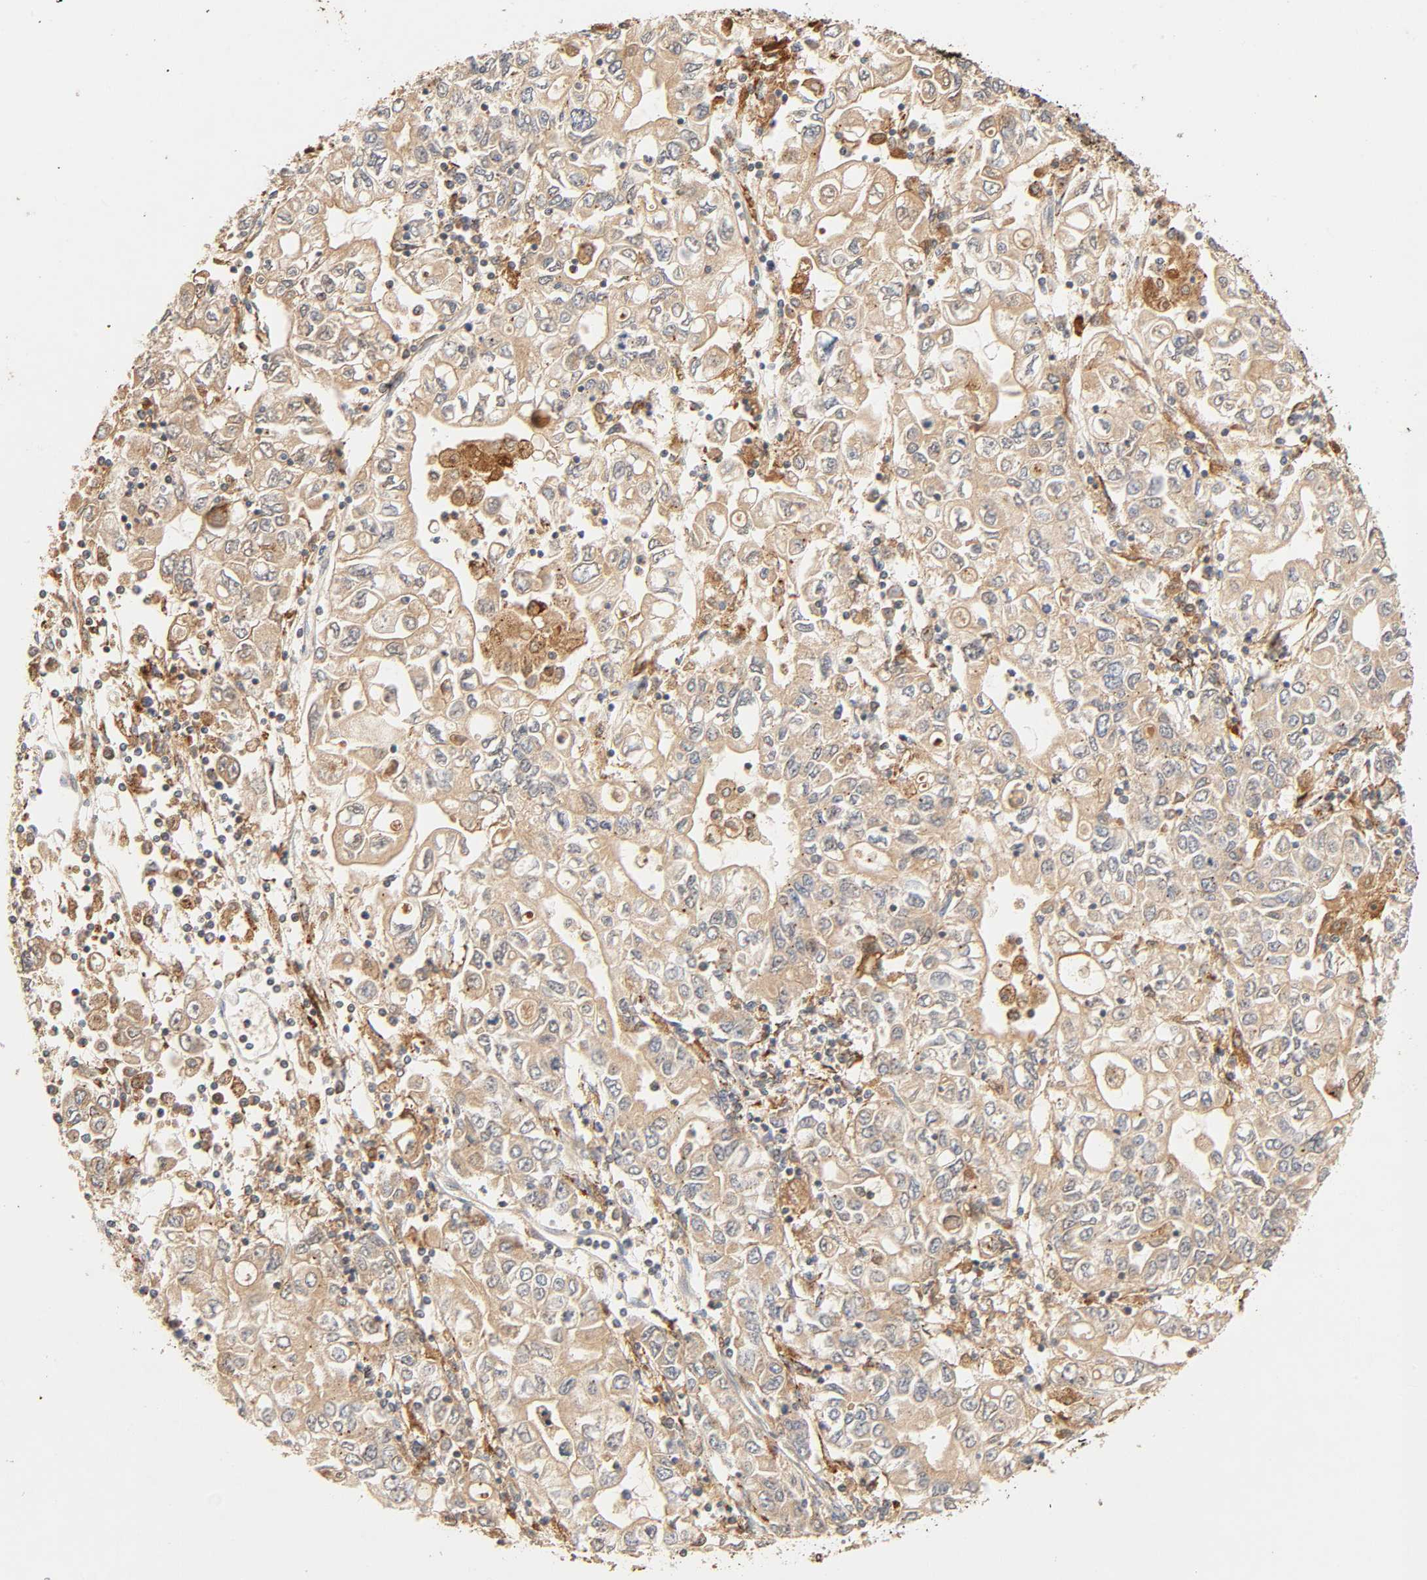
{"staining": {"intensity": "moderate", "quantity": ">75%", "location": "cytoplasmic/membranous"}, "tissue": "stomach cancer", "cell_type": "Tumor cells", "image_type": "cancer", "snomed": [{"axis": "morphology", "description": "Adenocarcinoma, NOS"}, {"axis": "topography", "description": "Stomach, lower"}], "caption": "IHC (DAB (3,3'-diaminobenzidine)) staining of human stomach cancer (adenocarcinoma) shows moderate cytoplasmic/membranous protein expression in approximately >75% of tumor cells.", "gene": "MAPK6", "patient": {"sex": "female", "age": 72}}